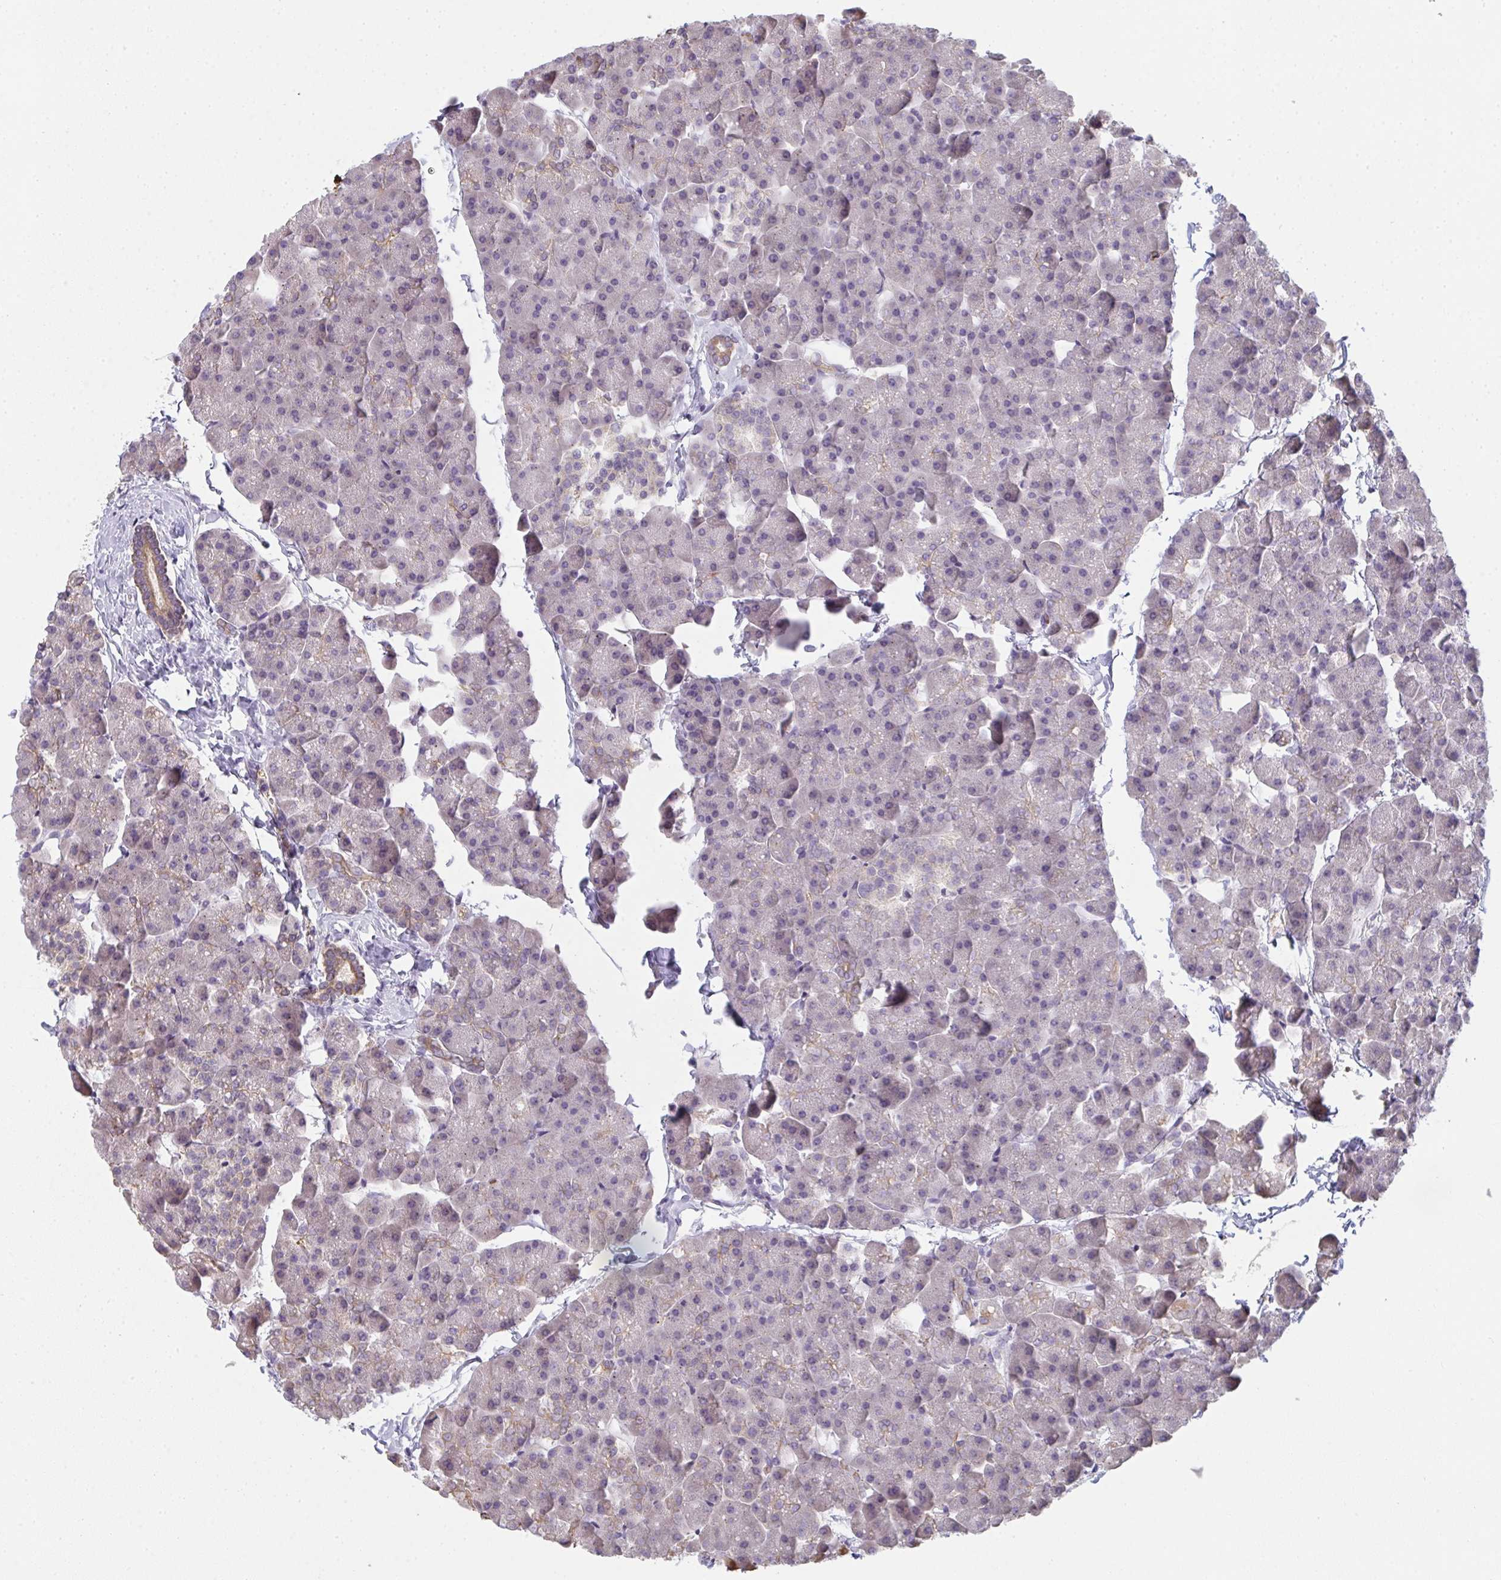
{"staining": {"intensity": "moderate", "quantity": "<25%", "location": "cytoplasmic/membranous"}, "tissue": "pancreas", "cell_type": "Exocrine glandular cells", "image_type": "normal", "snomed": [{"axis": "morphology", "description": "Normal tissue, NOS"}, {"axis": "topography", "description": "Pancreas"}], "caption": "Normal pancreas reveals moderate cytoplasmic/membranous staining in approximately <25% of exocrine glandular cells.", "gene": "RIOK1", "patient": {"sex": "male", "age": 35}}